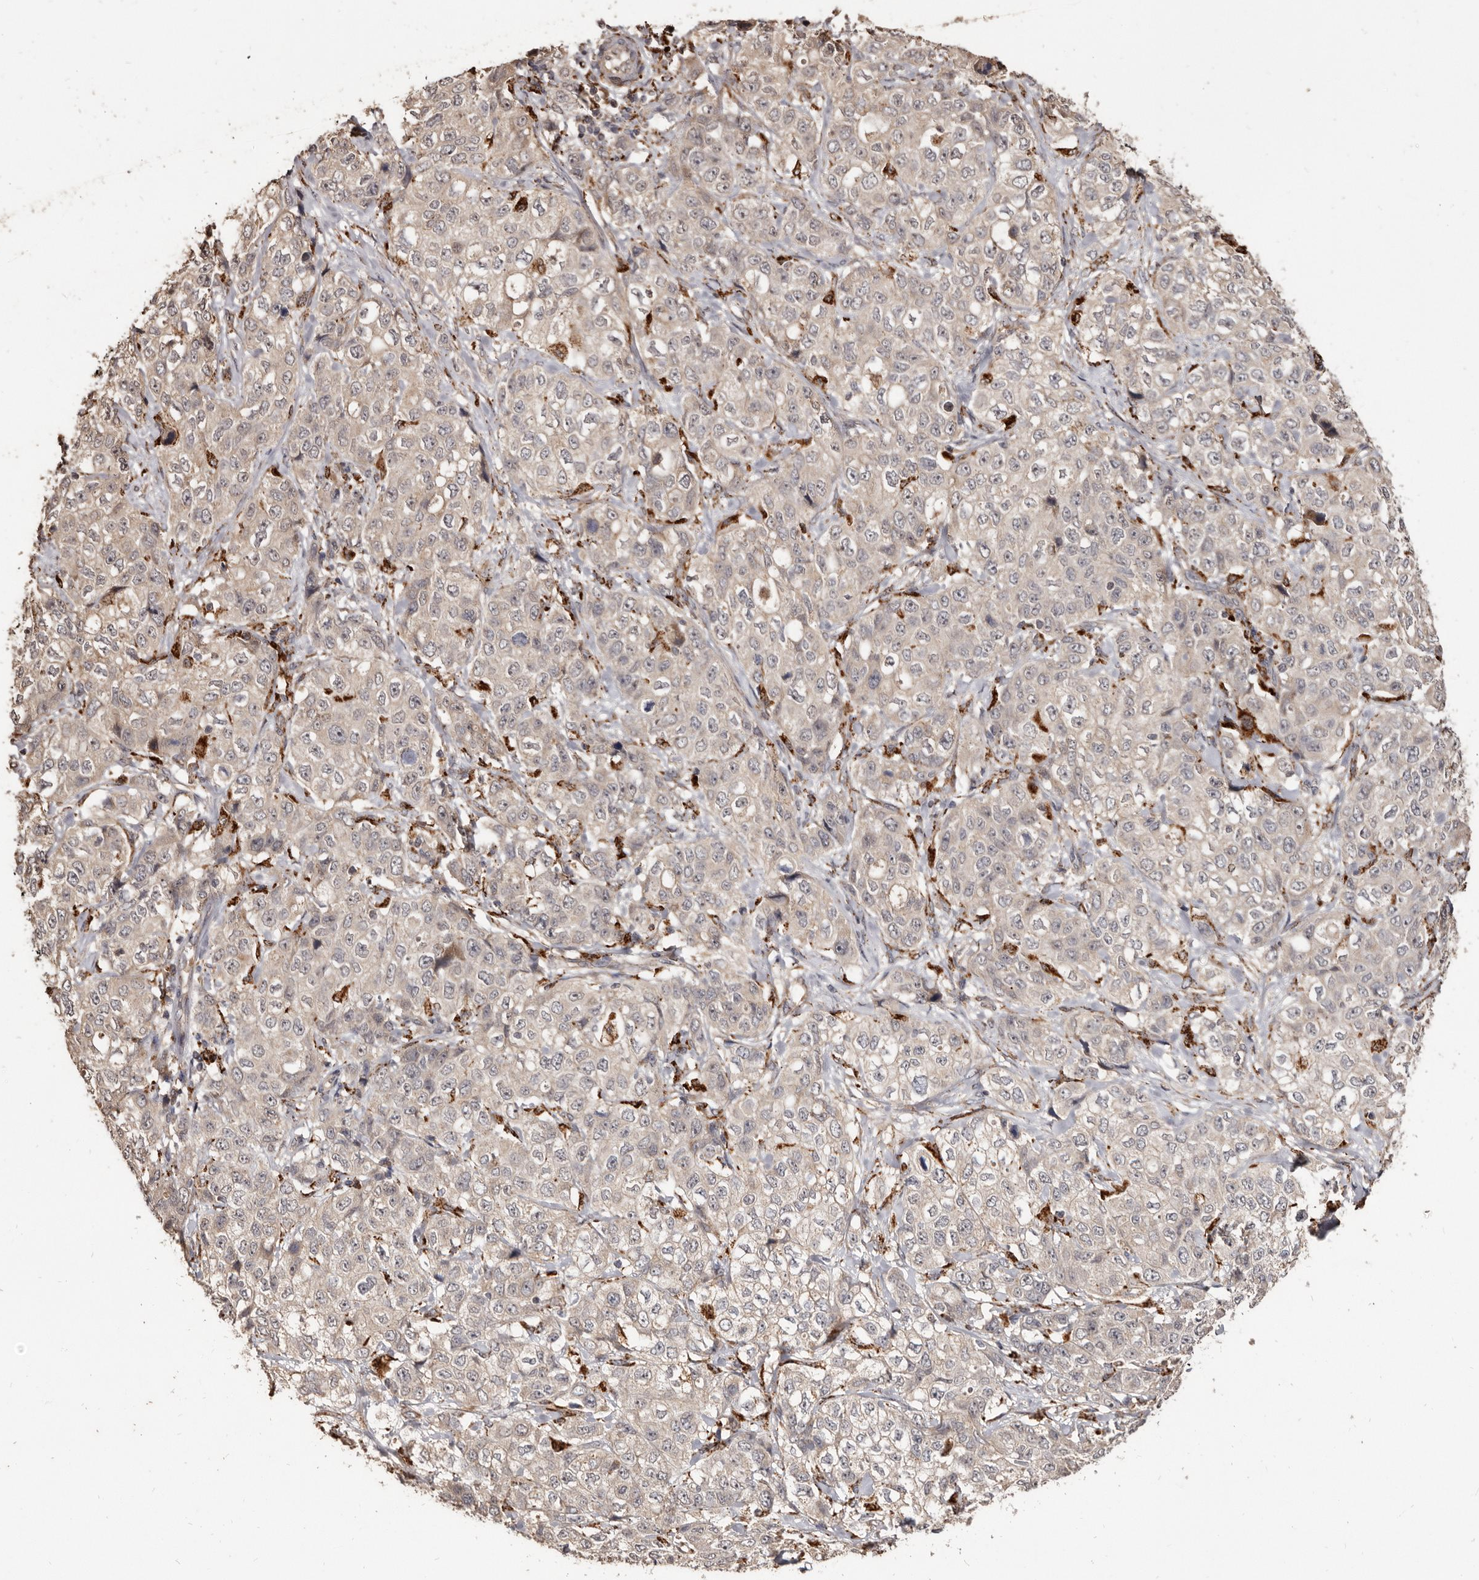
{"staining": {"intensity": "negative", "quantity": "none", "location": "none"}, "tissue": "stomach cancer", "cell_type": "Tumor cells", "image_type": "cancer", "snomed": [{"axis": "morphology", "description": "Adenocarcinoma, NOS"}, {"axis": "topography", "description": "Stomach"}], "caption": "Tumor cells are negative for brown protein staining in stomach cancer (adenocarcinoma).", "gene": "AKAP7", "patient": {"sex": "male", "age": 48}}